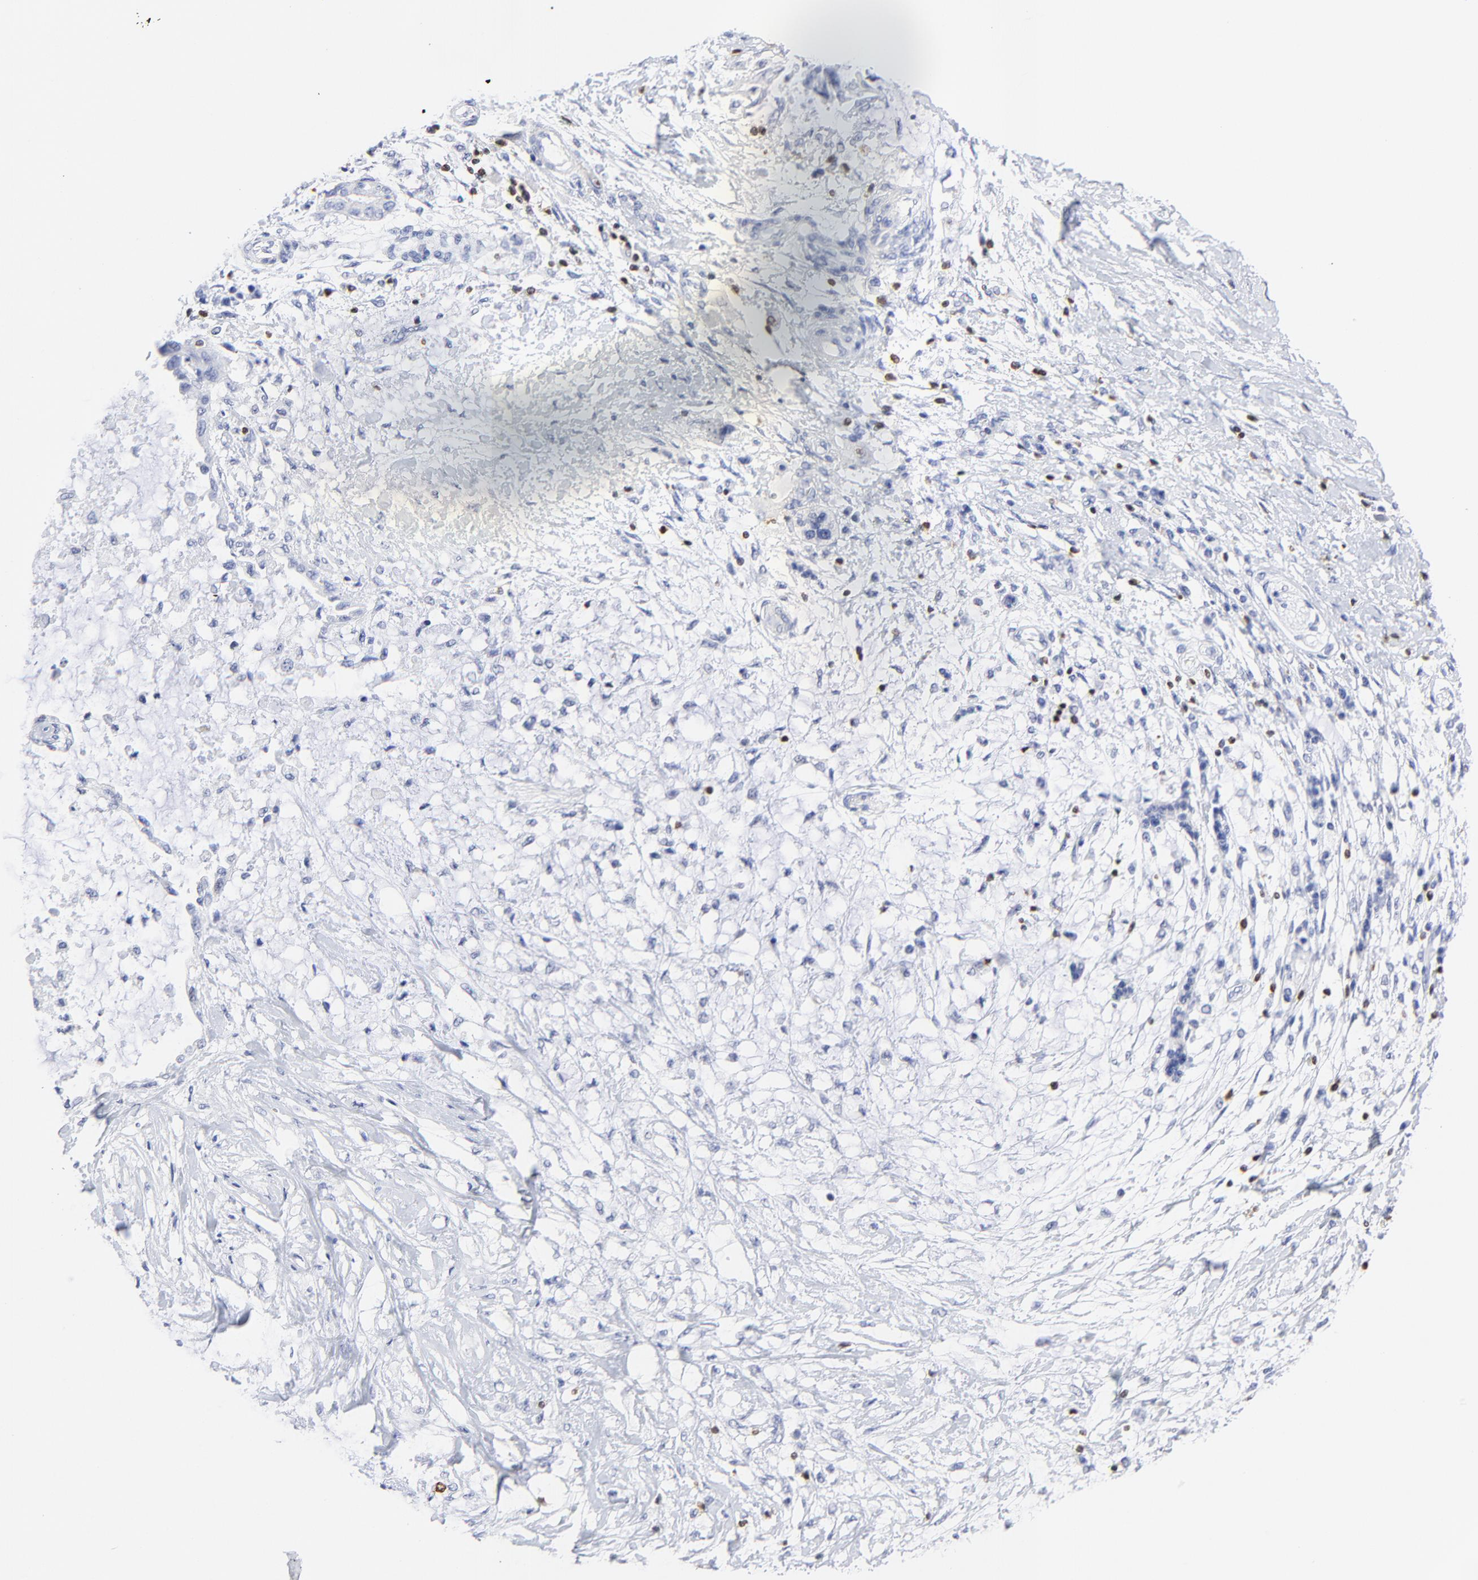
{"staining": {"intensity": "negative", "quantity": "none", "location": "none"}, "tissue": "pancreatic cancer", "cell_type": "Tumor cells", "image_type": "cancer", "snomed": [{"axis": "morphology", "description": "Adenocarcinoma, NOS"}, {"axis": "topography", "description": "Pancreas"}], "caption": "Immunohistochemistry (IHC) of pancreatic cancer (adenocarcinoma) shows no staining in tumor cells.", "gene": "ZAP70", "patient": {"sex": "female", "age": 64}}